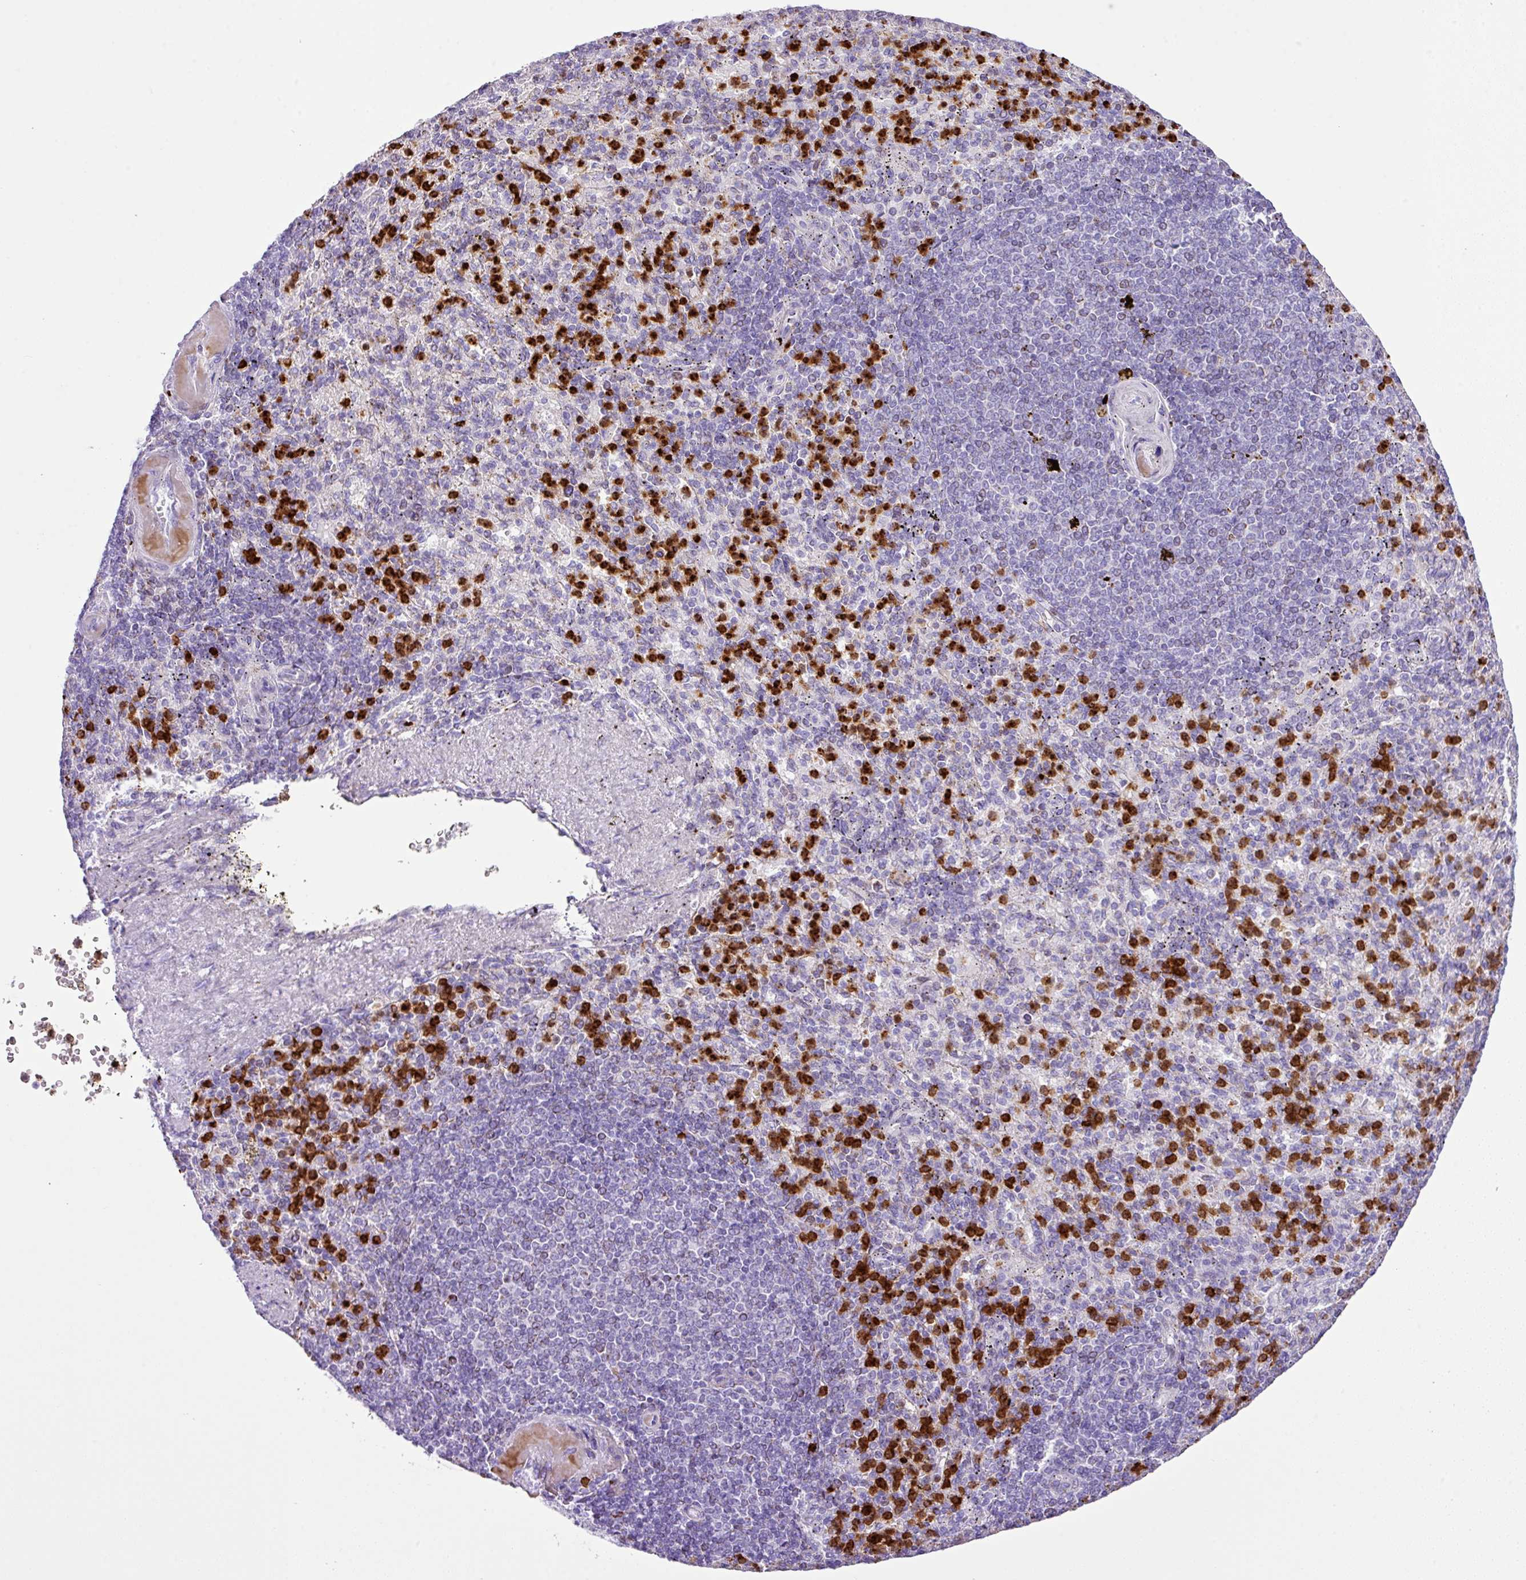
{"staining": {"intensity": "strong", "quantity": "25%-75%", "location": "cytoplasmic/membranous,nuclear"}, "tissue": "spleen", "cell_type": "Cells in red pulp", "image_type": "normal", "snomed": [{"axis": "morphology", "description": "Normal tissue, NOS"}, {"axis": "topography", "description": "Spleen"}], "caption": "DAB (3,3'-diaminobenzidine) immunohistochemical staining of normal human spleen shows strong cytoplasmic/membranous,nuclear protein expression in about 25%-75% of cells in red pulp. Immunohistochemistry (ihc) stains the protein in brown and the nuclei are stained blue.", "gene": "RCAN2", "patient": {"sex": "female", "age": 74}}